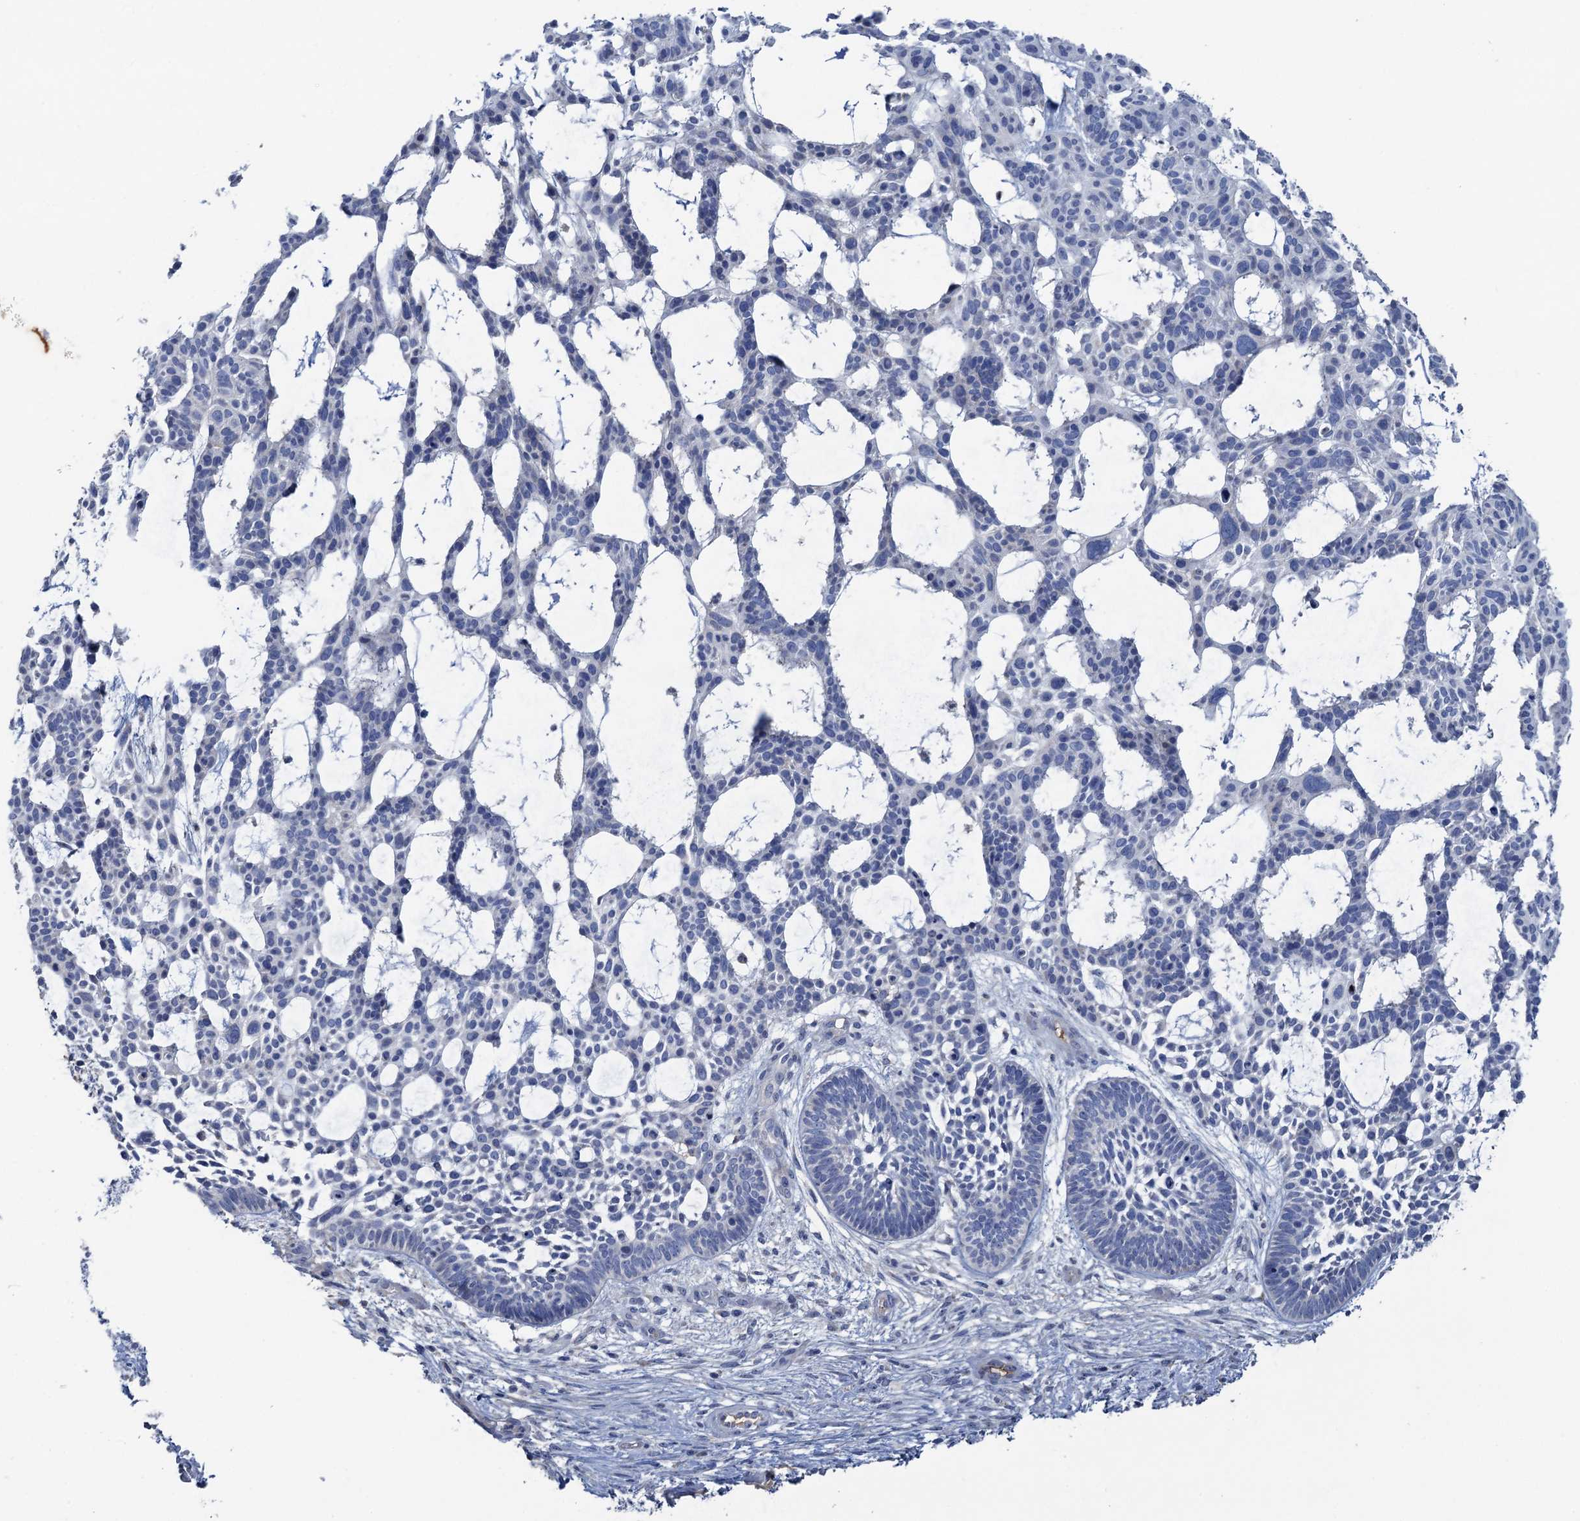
{"staining": {"intensity": "negative", "quantity": "none", "location": "none"}, "tissue": "skin cancer", "cell_type": "Tumor cells", "image_type": "cancer", "snomed": [{"axis": "morphology", "description": "Basal cell carcinoma"}, {"axis": "topography", "description": "Skin"}], "caption": "An immunohistochemistry (IHC) image of skin cancer (basal cell carcinoma) is shown. There is no staining in tumor cells of skin cancer (basal cell carcinoma). (Brightfield microscopy of DAB IHC at high magnification).", "gene": "PLLP", "patient": {"sex": "male", "age": 89}}